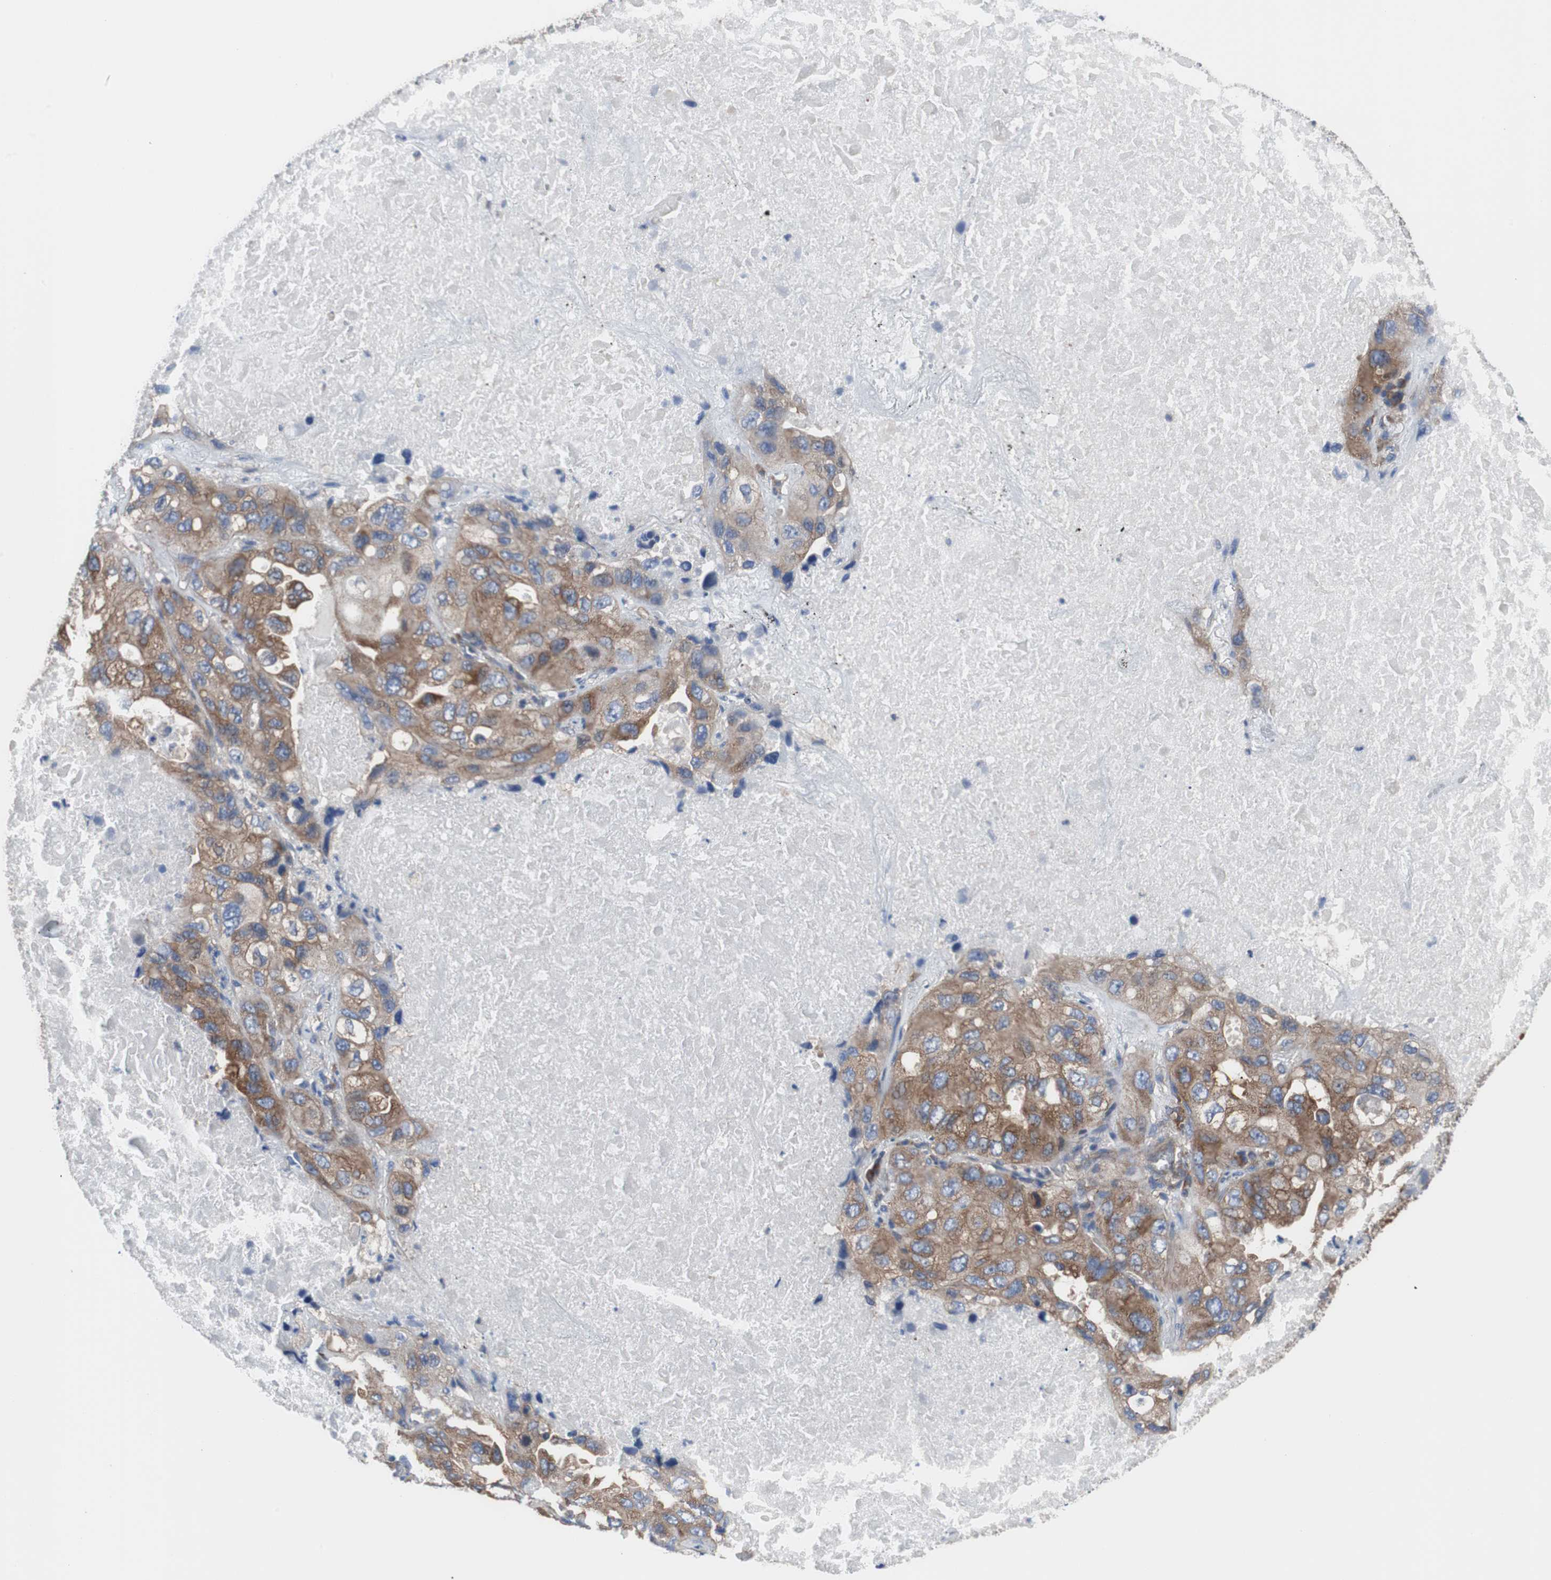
{"staining": {"intensity": "moderate", "quantity": ">75%", "location": "cytoplasmic/membranous"}, "tissue": "lung cancer", "cell_type": "Tumor cells", "image_type": "cancer", "snomed": [{"axis": "morphology", "description": "Squamous cell carcinoma, NOS"}, {"axis": "topography", "description": "Lung"}], "caption": "Tumor cells reveal moderate cytoplasmic/membranous positivity in approximately >75% of cells in lung cancer (squamous cell carcinoma).", "gene": "BRAF", "patient": {"sex": "female", "age": 73}}